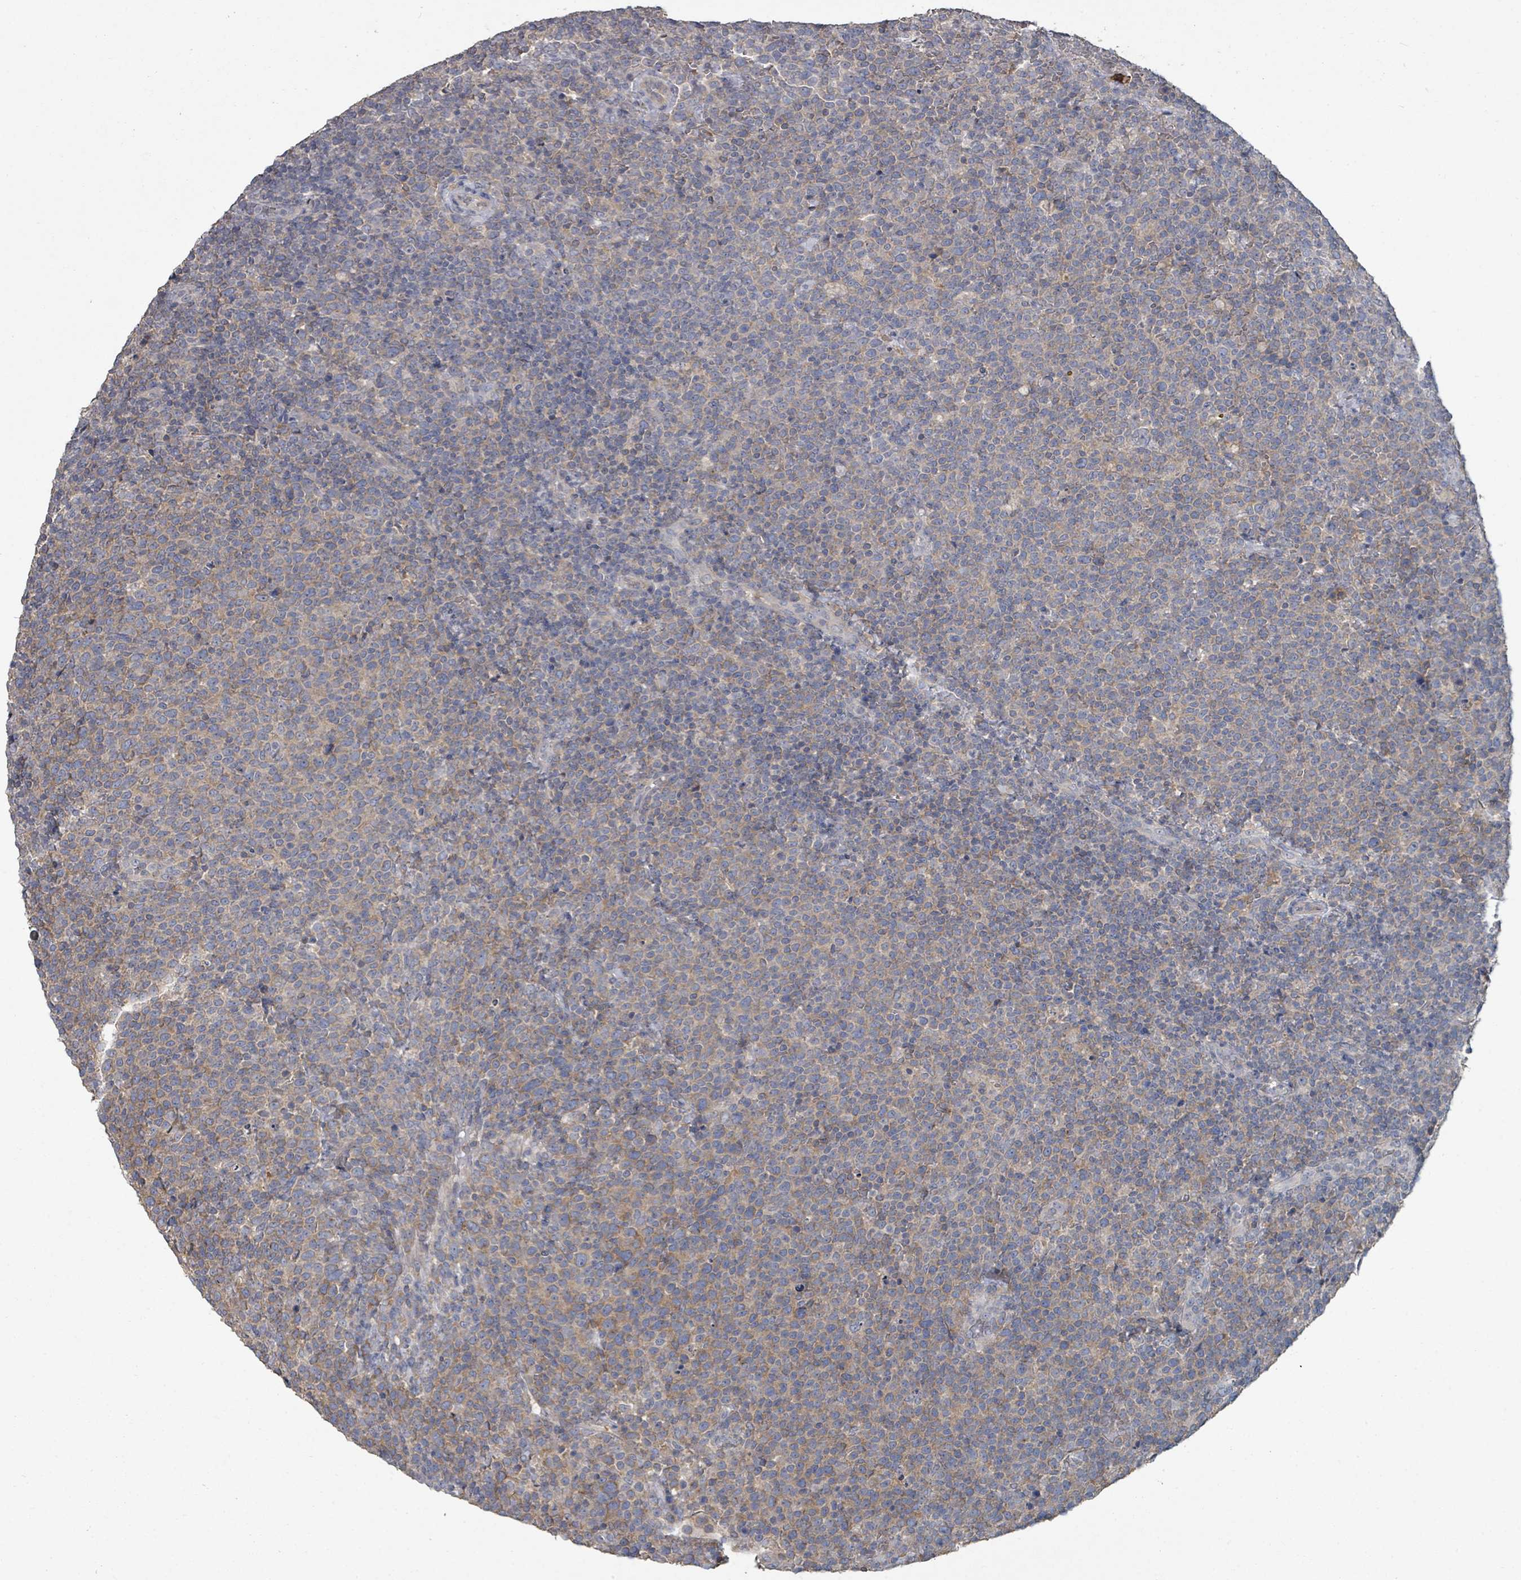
{"staining": {"intensity": "moderate", "quantity": "25%-75%", "location": "cytoplasmic/membranous"}, "tissue": "lymphoma", "cell_type": "Tumor cells", "image_type": "cancer", "snomed": [{"axis": "morphology", "description": "Malignant lymphoma, non-Hodgkin's type, High grade"}, {"axis": "topography", "description": "Lymph node"}], "caption": "About 25%-75% of tumor cells in high-grade malignant lymphoma, non-Hodgkin's type reveal moderate cytoplasmic/membranous protein expression as visualized by brown immunohistochemical staining.", "gene": "SLC9A7", "patient": {"sex": "male", "age": 61}}